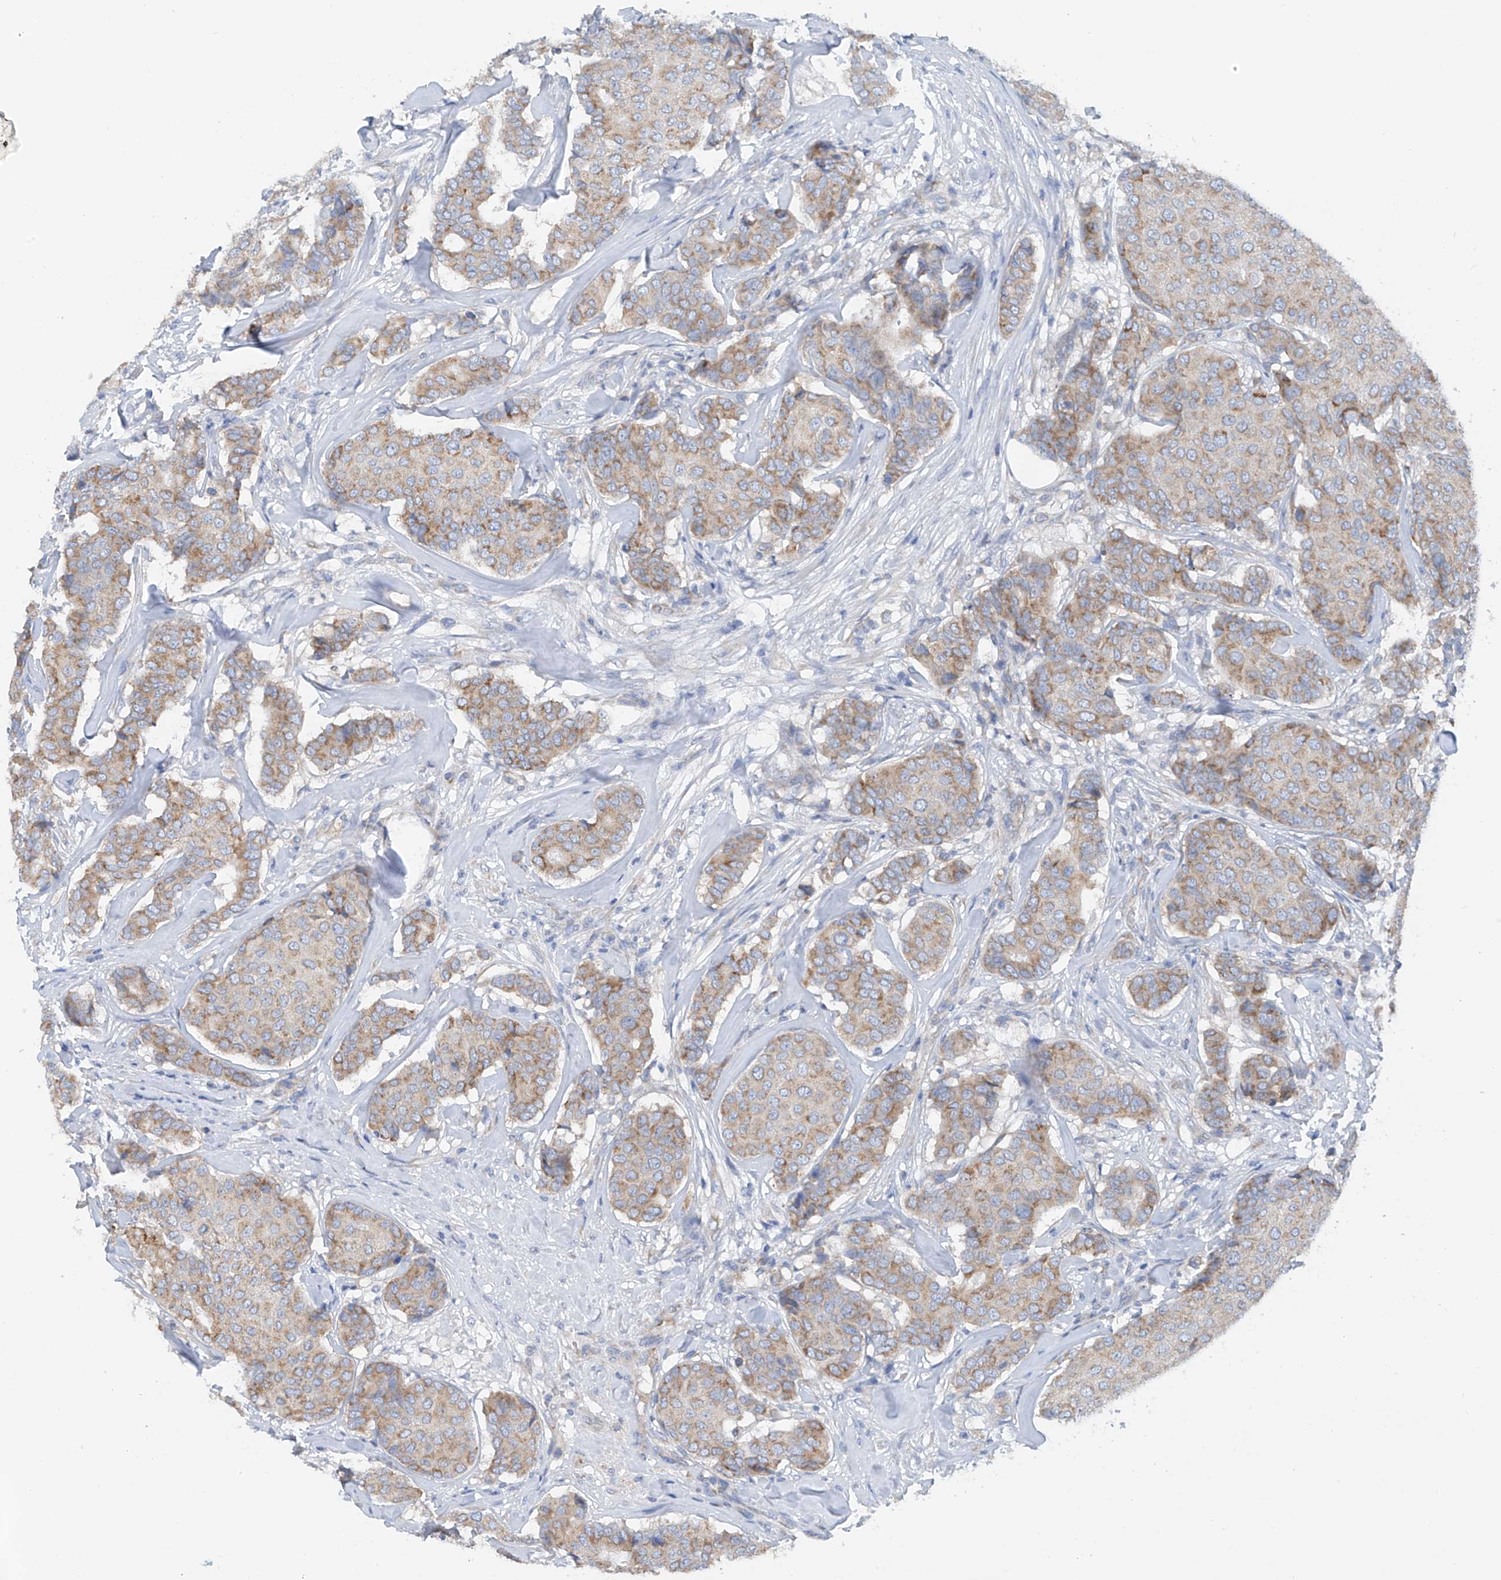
{"staining": {"intensity": "moderate", "quantity": "25%-75%", "location": "cytoplasmic/membranous"}, "tissue": "breast cancer", "cell_type": "Tumor cells", "image_type": "cancer", "snomed": [{"axis": "morphology", "description": "Duct carcinoma"}, {"axis": "topography", "description": "Breast"}], "caption": "Tumor cells display medium levels of moderate cytoplasmic/membranous staining in approximately 25%-75% of cells in human breast cancer (intraductal carcinoma).", "gene": "SLC5A11", "patient": {"sex": "female", "age": 75}}